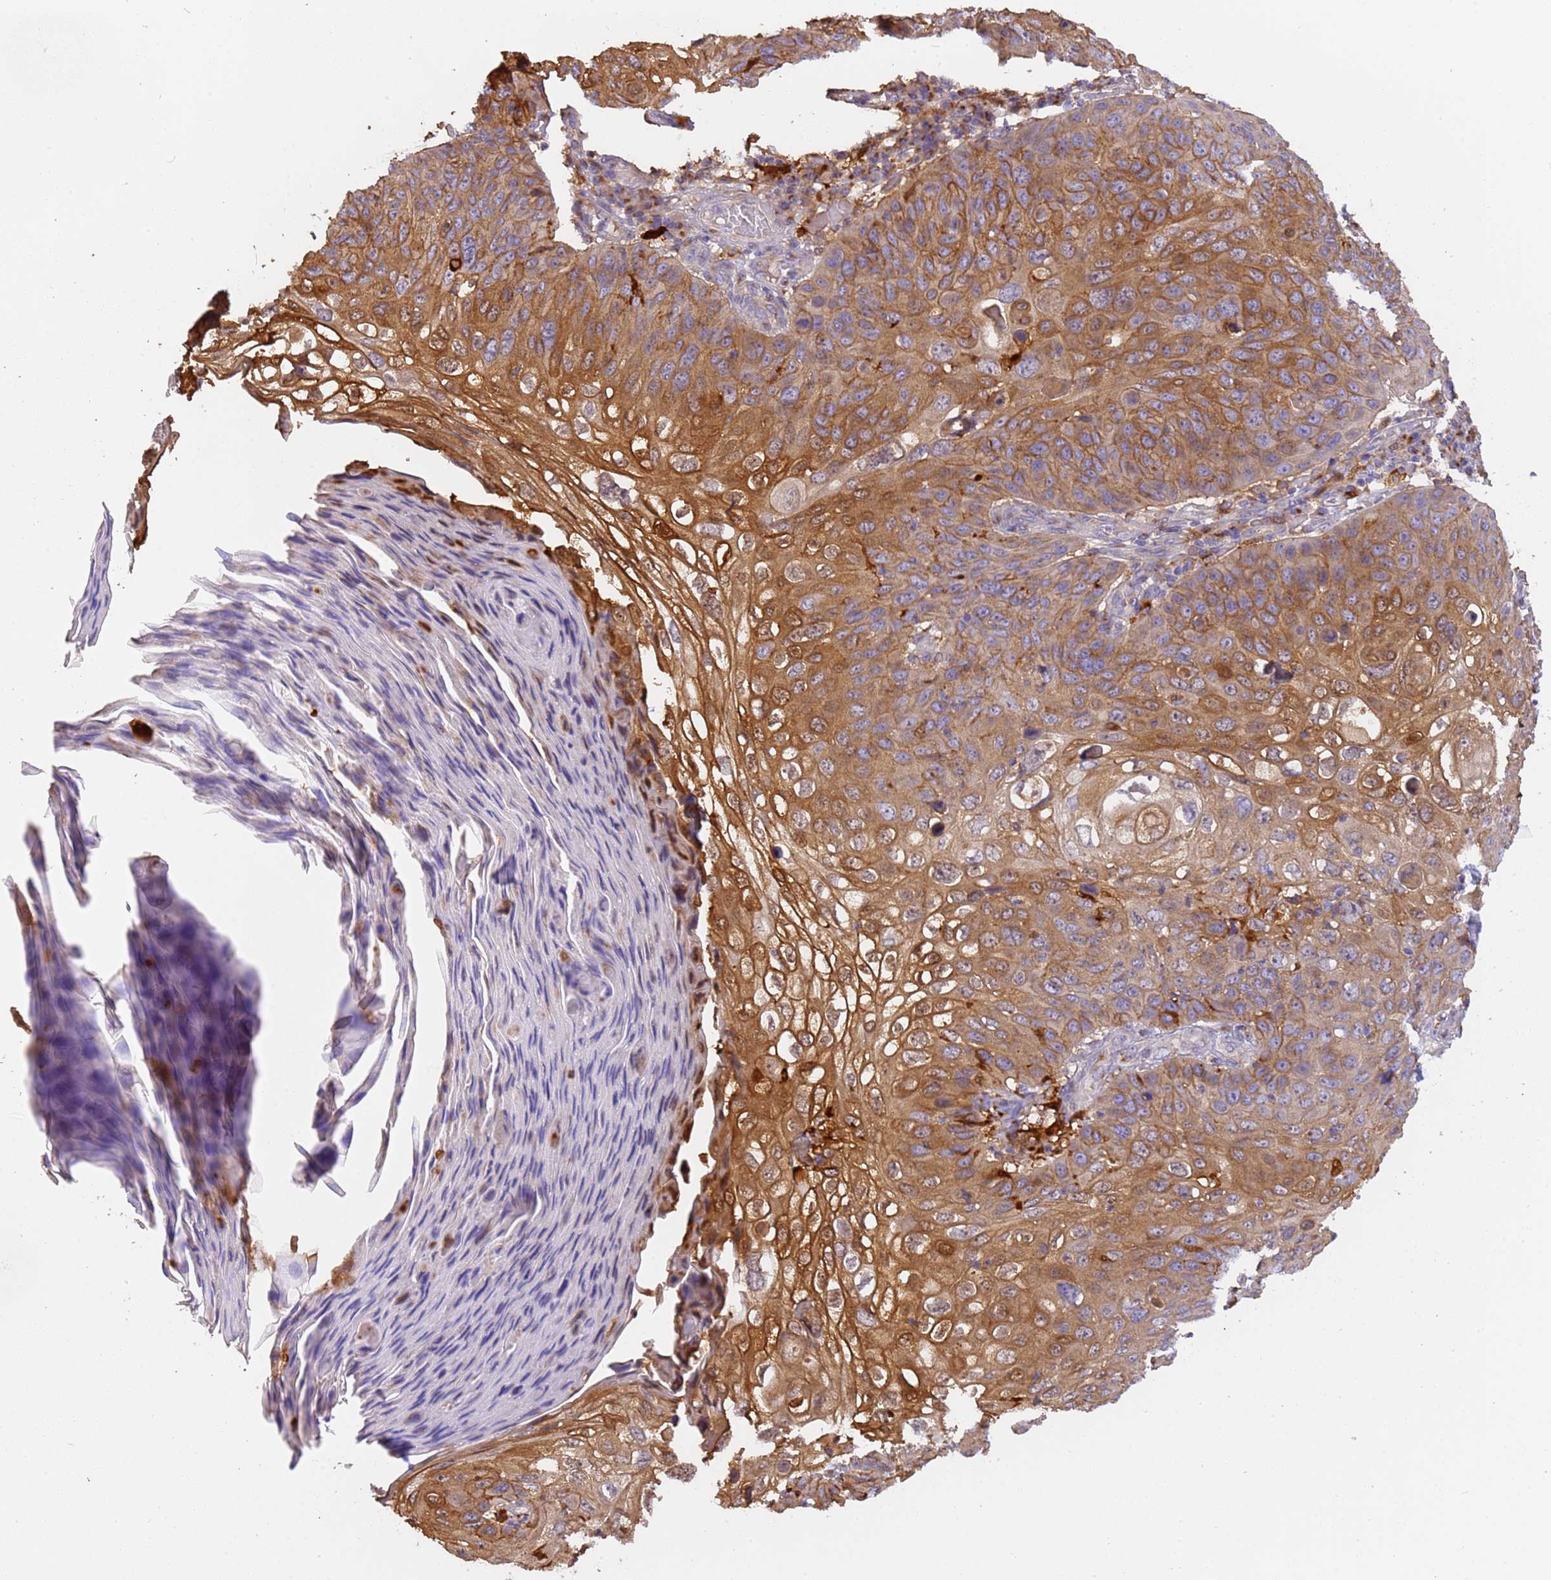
{"staining": {"intensity": "moderate", "quantity": ">75%", "location": "cytoplasmic/membranous"}, "tissue": "skin cancer", "cell_type": "Tumor cells", "image_type": "cancer", "snomed": [{"axis": "morphology", "description": "Squamous cell carcinoma, NOS"}, {"axis": "topography", "description": "Skin"}], "caption": "The image exhibits staining of skin cancer, revealing moderate cytoplasmic/membranous protein positivity (brown color) within tumor cells.", "gene": "M6PR", "patient": {"sex": "female", "age": 90}}